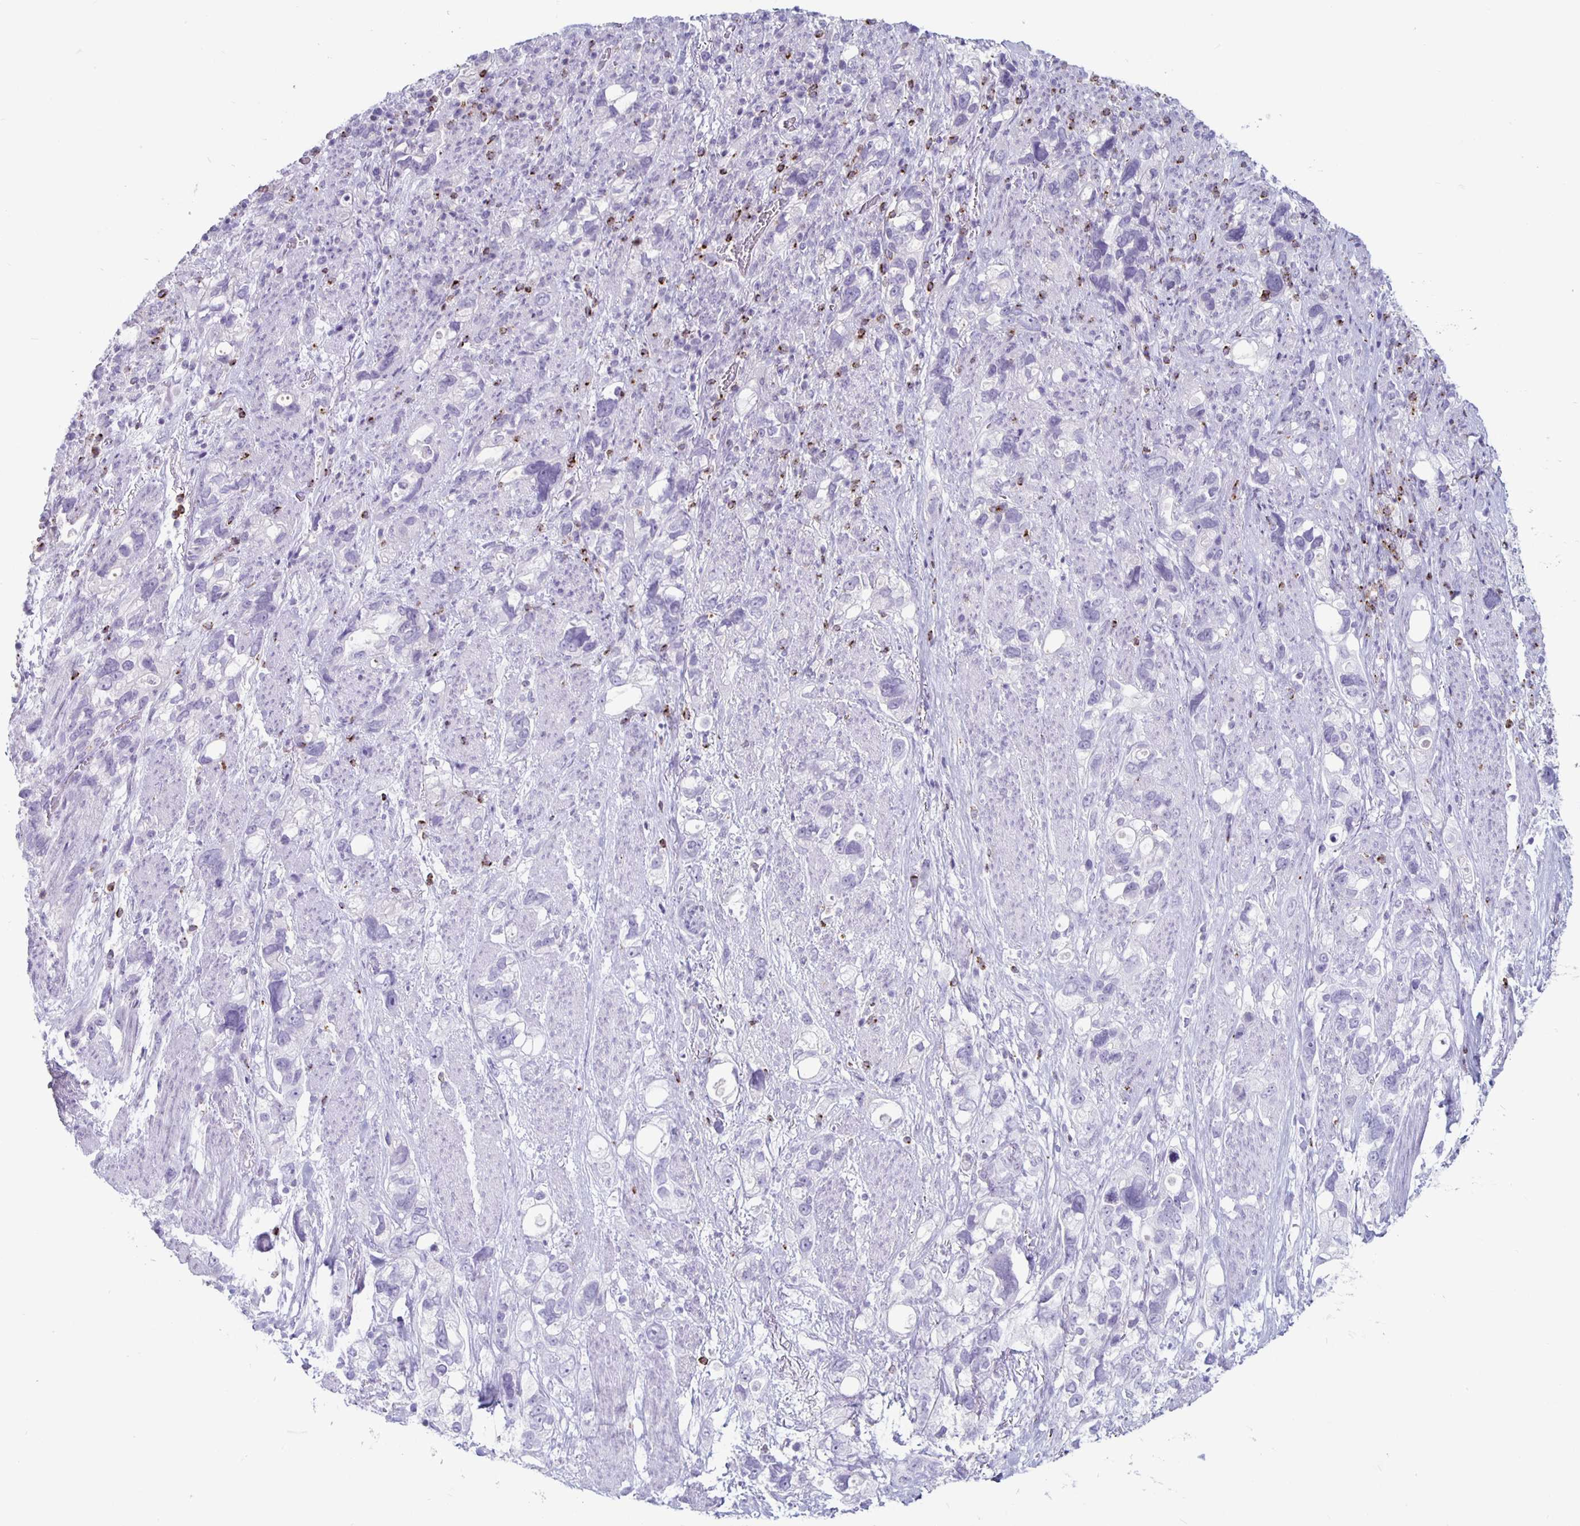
{"staining": {"intensity": "negative", "quantity": "none", "location": "none"}, "tissue": "stomach cancer", "cell_type": "Tumor cells", "image_type": "cancer", "snomed": [{"axis": "morphology", "description": "Adenocarcinoma, NOS"}, {"axis": "topography", "description": "Stomach, upper"}], "caption": "Tumor cells are negative for brown protein staining in stomach cancer (adenocarcinoma). (DAB (3,3'-diaminobenzidine) immunohistochemistry (IHC), high magnification).", "gene": "GZMK", "patient": {"sex": "female", "age": 81}}